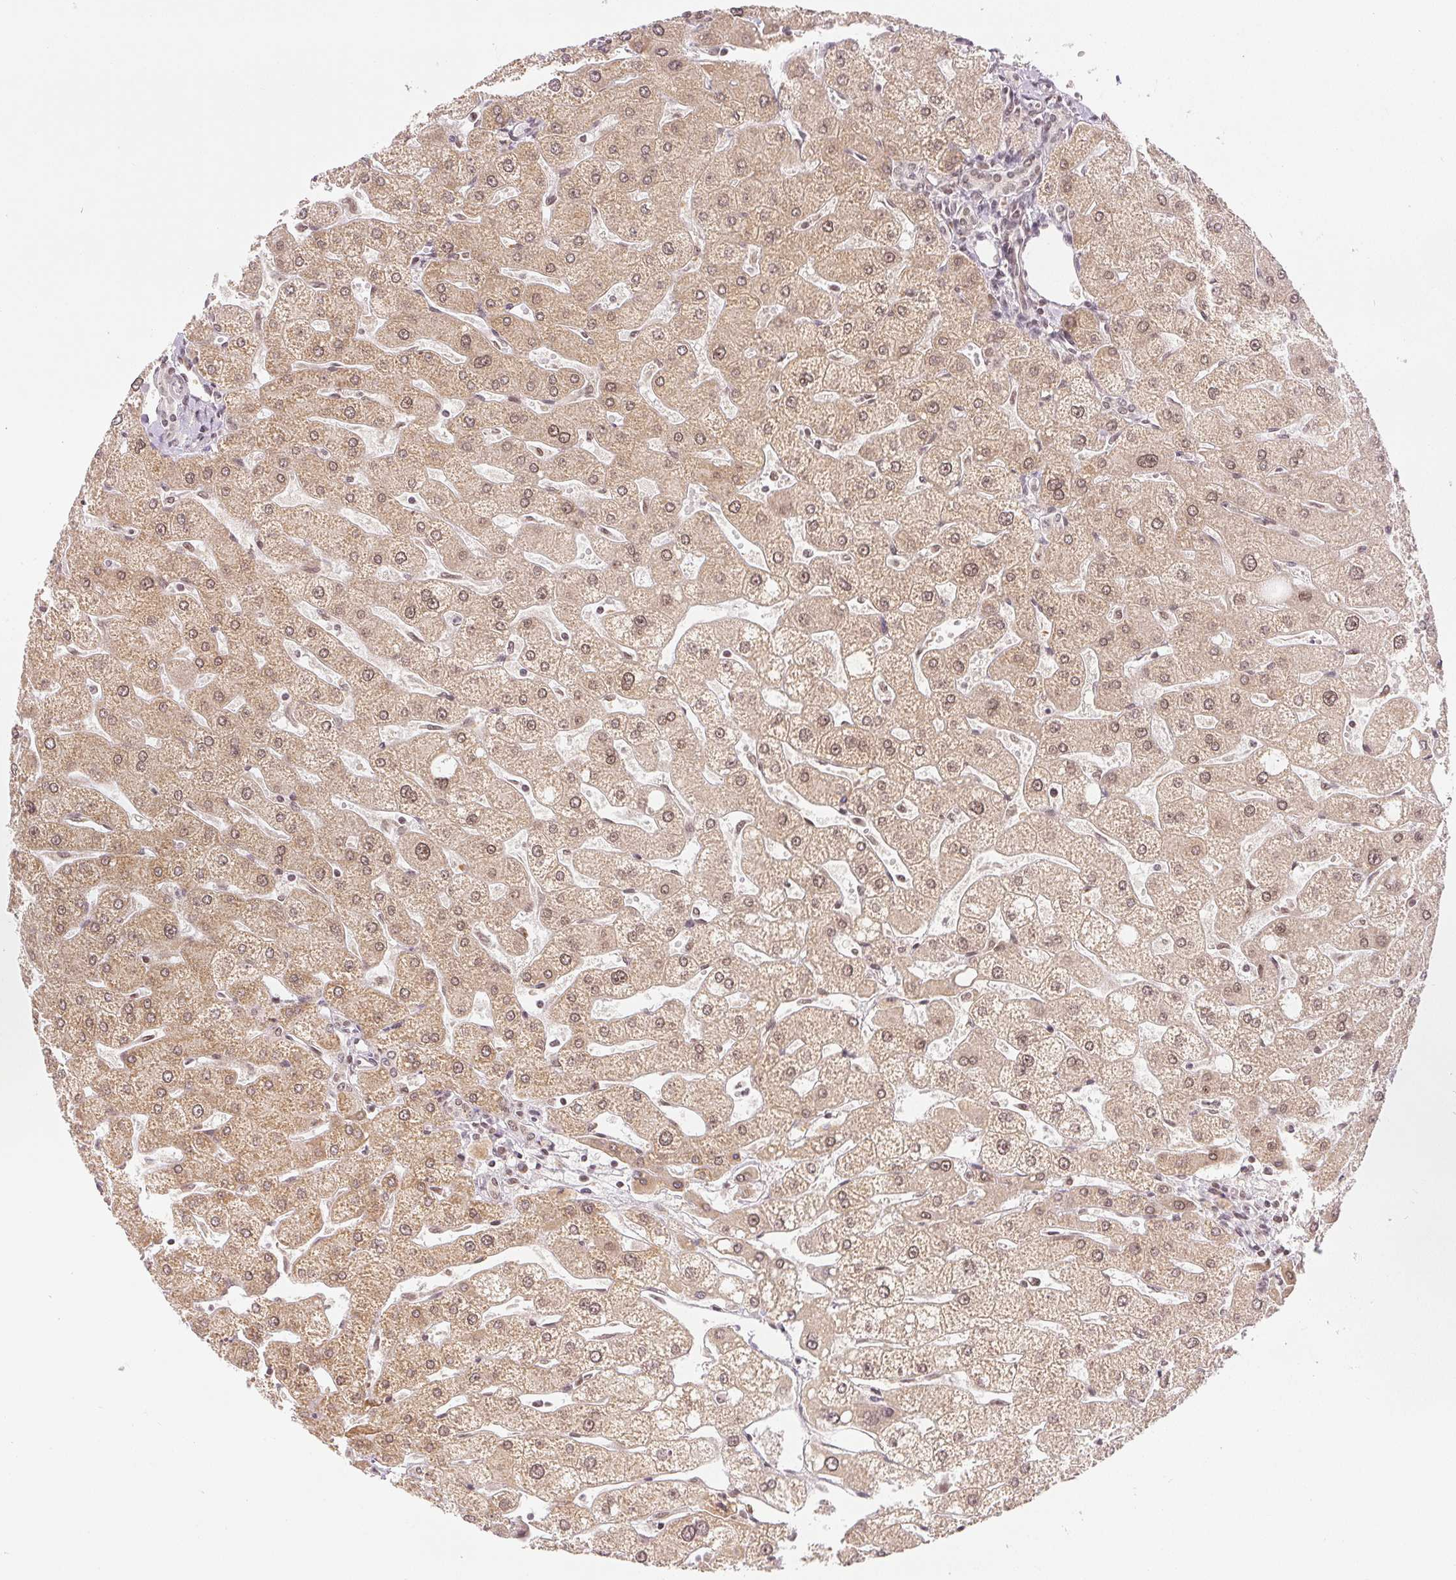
{"staining": {"intensity": "moderate", "quantity": "25%-75%", "location": "nuclear"}, "tissue": "liver", "cell_type": "Cholangiocytes", "image_type": "normal", "snomed": [{"axis": "morphology", "description": "Normal tissue, NOS"}, {"axis": "topography", "description": "Liver"}], "caption": "Immunohistochemistry micrograph of benign liver: human liver stained using immunohistochemistry (IHC) displays medium levels of moderate protein expression localized specifically in the nuclear of cholangiocytes, appearing as a nuclear brown color.", "gene": "DEK", "patient": {"sex": "male", "age": 67}}